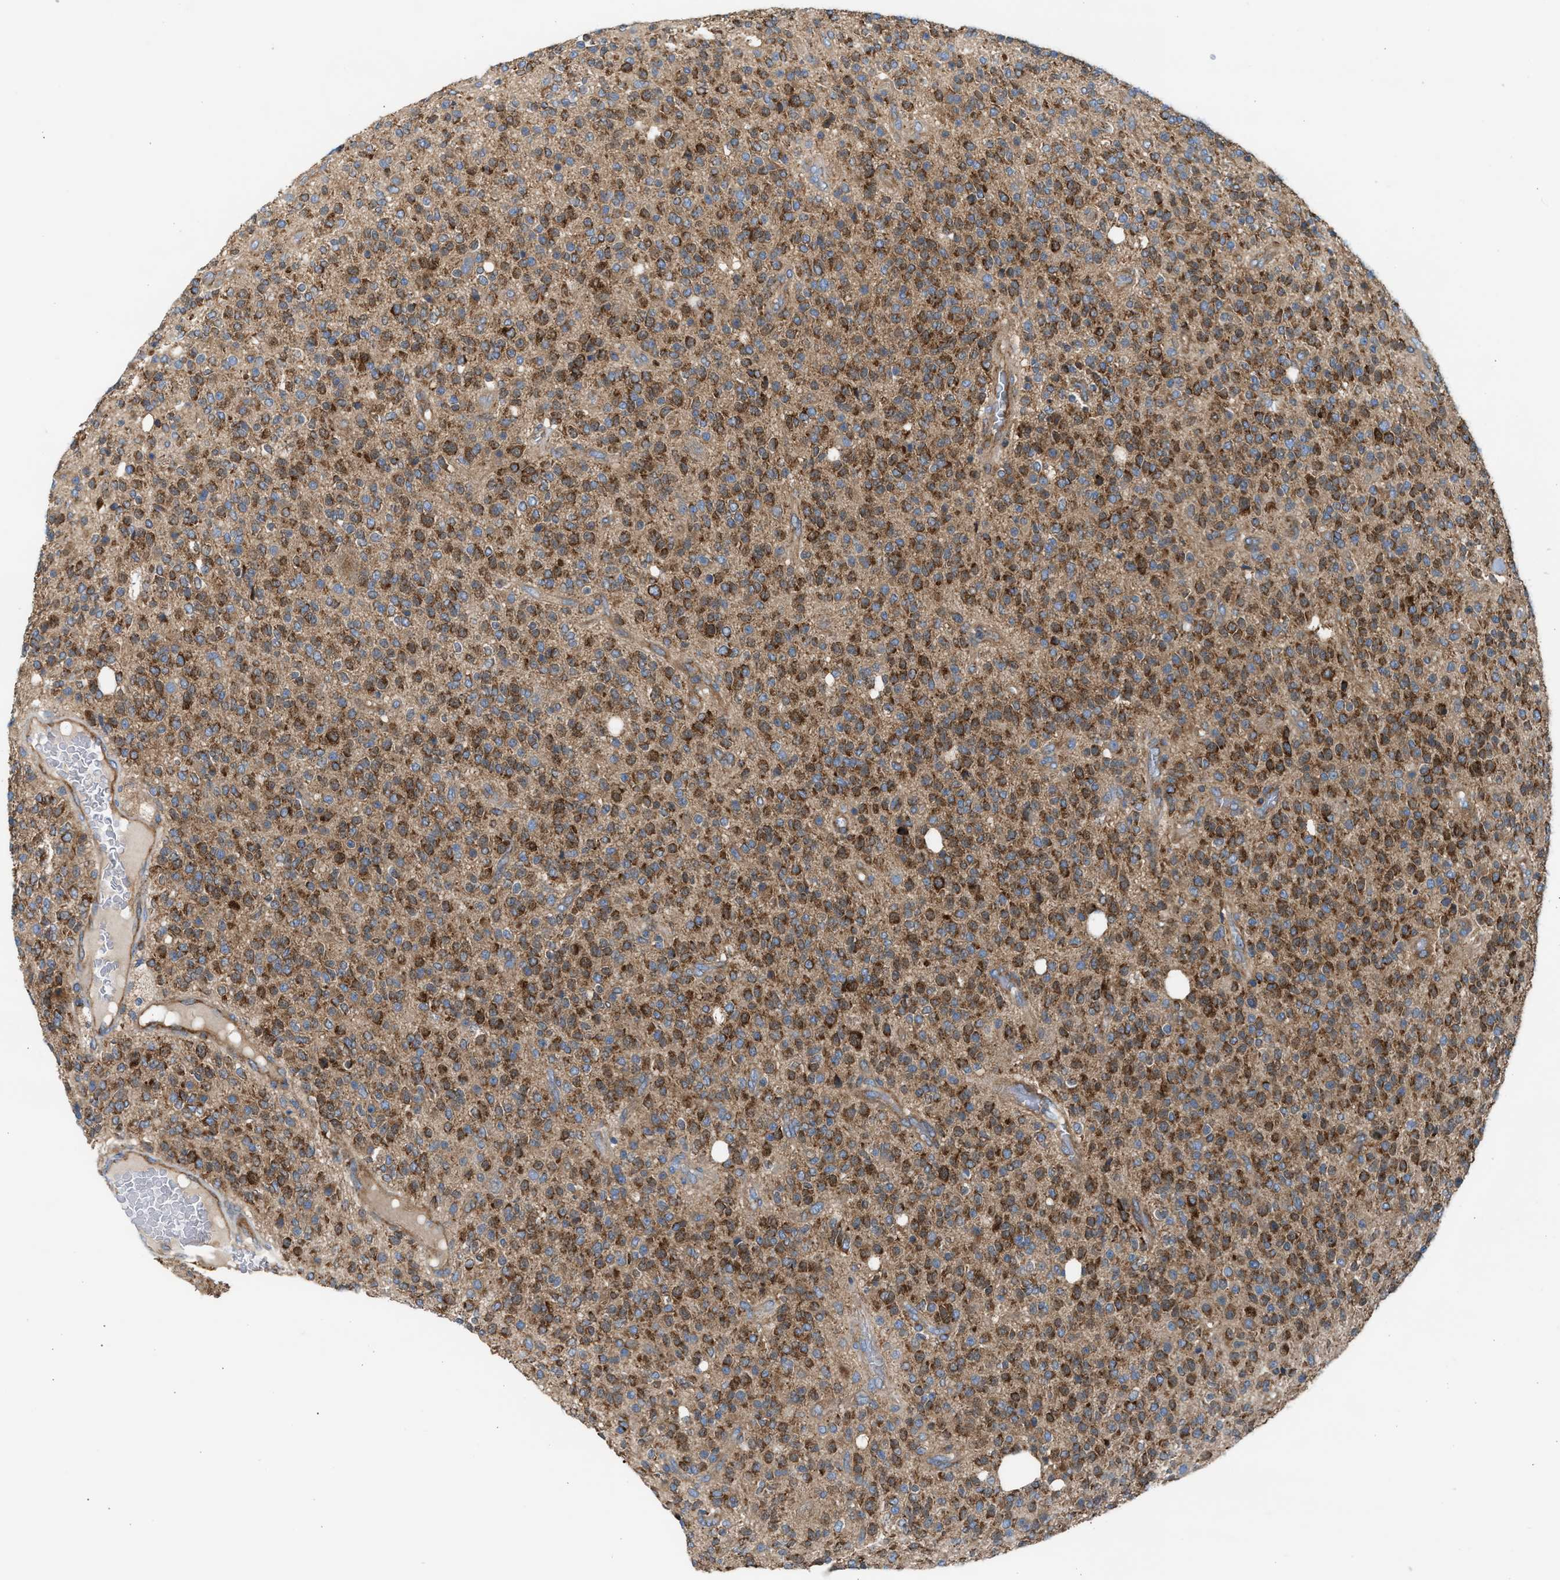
{"staining": {"intensity": "strong", "quantity": ">75%", "location": "cytoplasmic/membranous"}, "tissue": "glioma", "cell_type": "Tumor cells", "image_type": "cancer", "snomed": [{"axis": "morphology", "description": "Glioma, malignant, High grade"}, {"axis": "topography", "description": "Brain"}], "caption": "Strong cytoplasmic/membranous protein staining is present in approximately >75% of tumor cells in high-grade glioma (malignant). The staining was performed using DAB to visualize the protein expression in brown, while the nuclei were stained in blue with hematoxylin (Magnification: 20x).", "gene": "TBC1D15", "patient": {"sex": "male", "age": 34}}